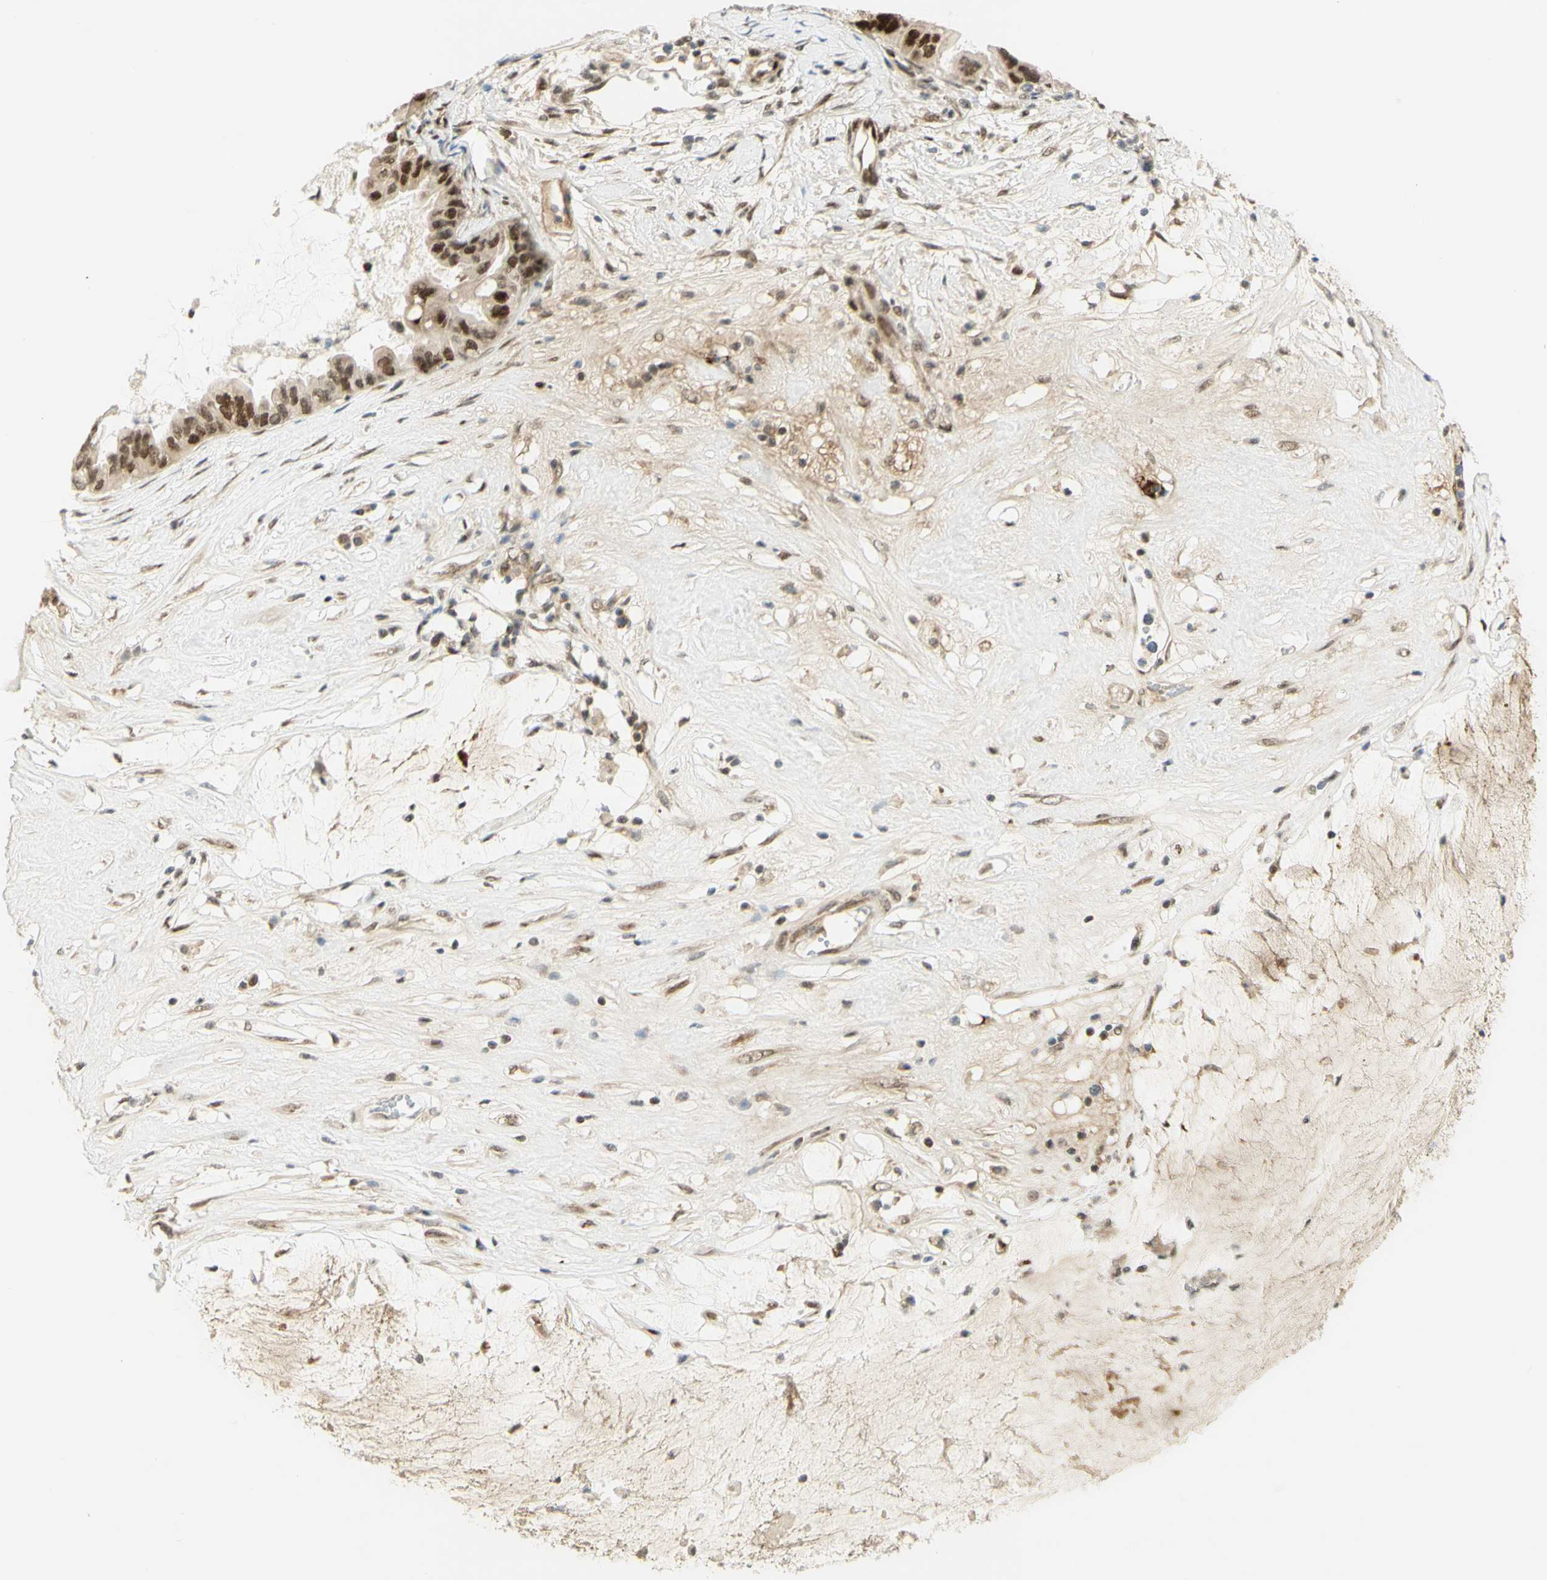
{"staining": {"intensity": "moderate", "quantity": ">75%", "location": "cytoplasmic/membranous,nuclear"}, "tissue": "ovarian cancer", "cell_type": "Tumor cells", "image_type": "cancer", "snomed": [{"axis": "morphology", "description": "Cystadenocarcinoma, mucinous, NOS"}, {"axis": "topography", "description": "Ovary"}], "caption": "Ovarian cancer stained for a protein (brown) demonstrates moderate cytoplasmic/membranous and nuclear positive staining in approximately >75% of tumor cells.", "gene": "DDX1", "patient": {"sex": "female", "age": 80}}